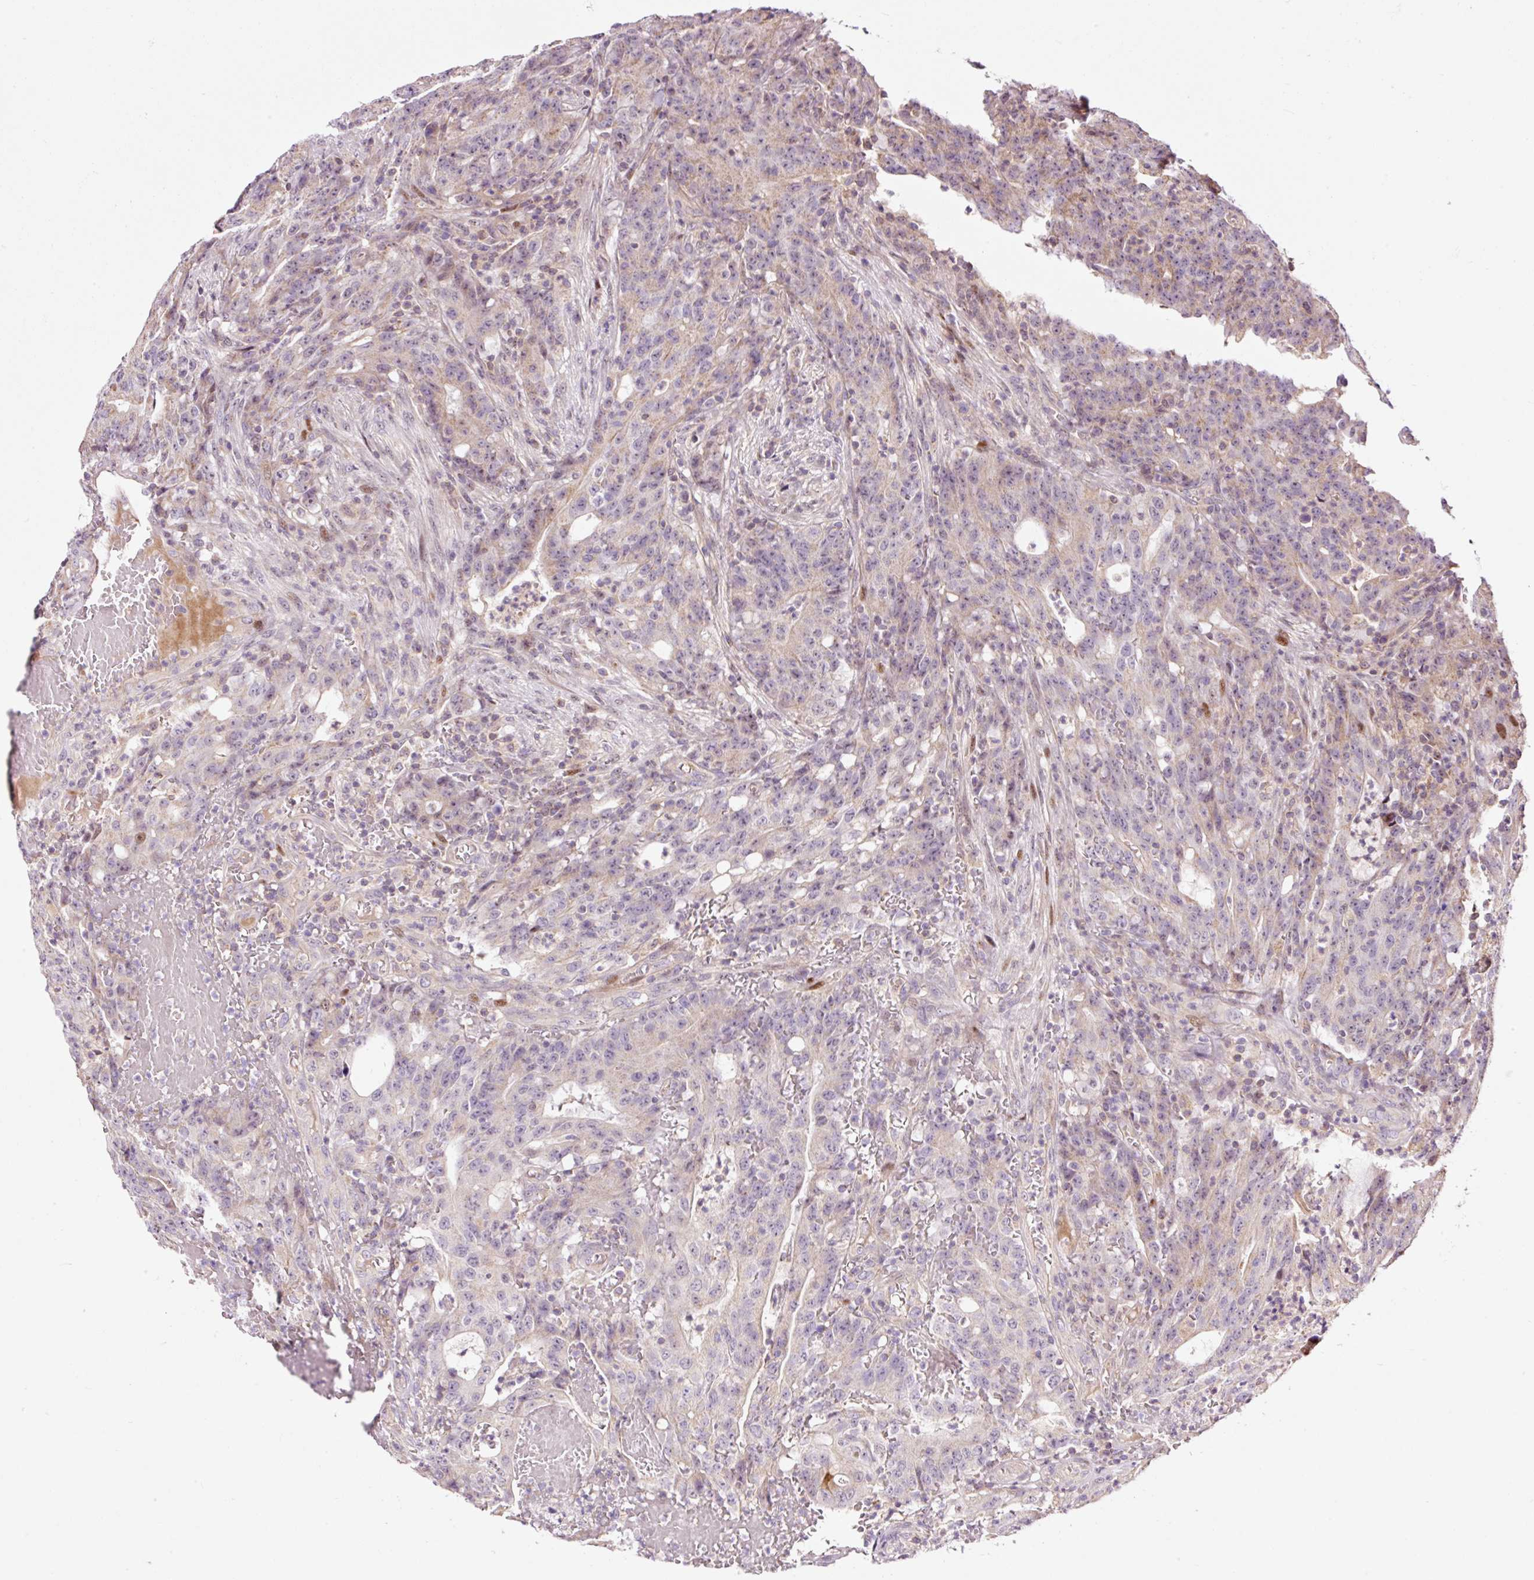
{"staining": {"intensity": "weak", "quantity": "<25%", "location": "cytoplasmic/membranous"}, "tissue": "colorectal cancer", "cell_type": "Tumor cells", "image_type": "cancer", "snomed": [{"axis": "morphology", "description": "Adenocarcinoma, NOS"}, {"axis": "topography", "description": "Colon"}], "caption": "A histopathology image of human colorectal adenocarcinoma is negative for staining in tumor cells.", "gene": "BOLA3", "patient": {"sex": "male", "age": 83}}